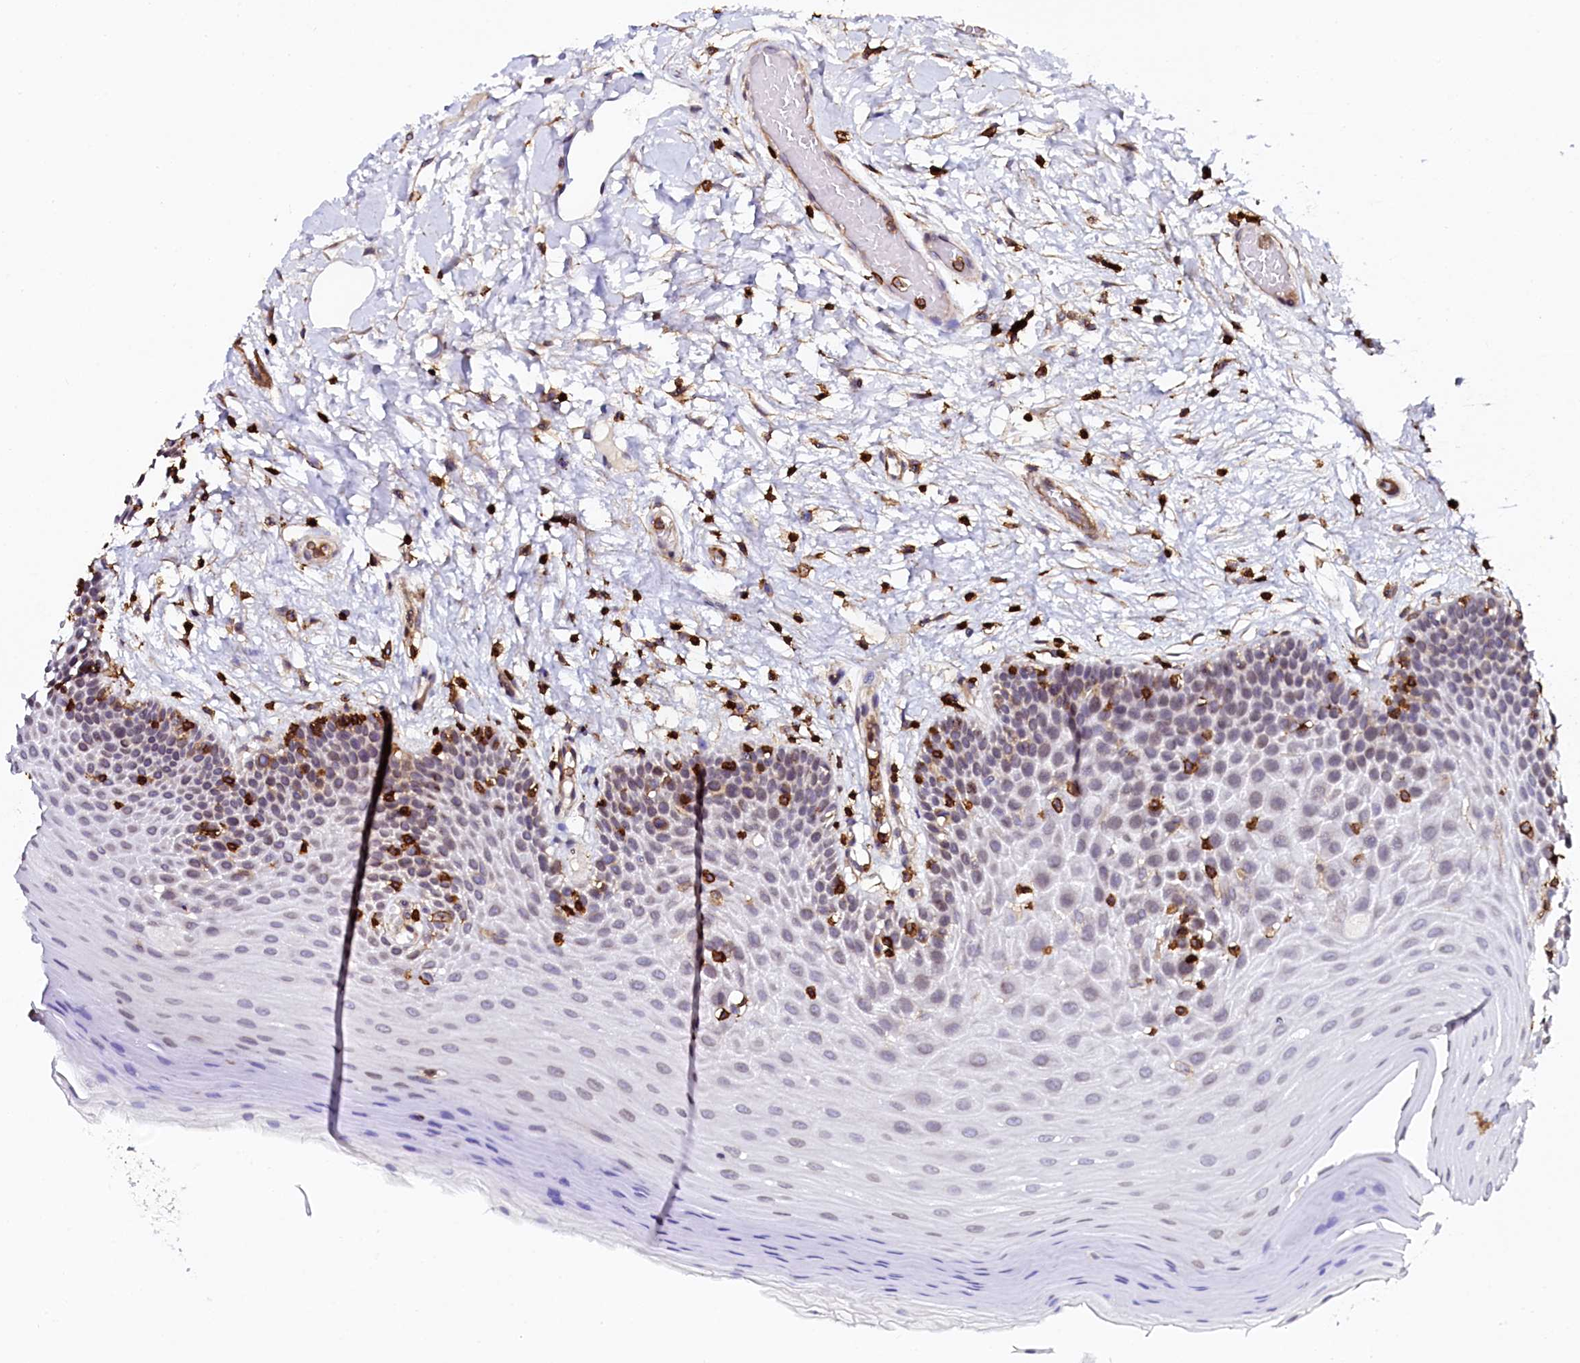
{"staining": {"intensity": "moderate", "quantity": "<25%", "location": "nuclear"}, "tissue": "oral mucosa", "cell_type": "Squamous epithelial cells", "image_type": "normal", "snomed": [{"axis": "morphology", "description": "Normal tissue, NOS"}, {"axis": "topography", "description": "Oral tissue"}, {"axis": "topography", "description": "Tounge, NOS"}], "caption": "Moderate nuclear staining for a protein is present in approximately <25% of squamous epithelial cells of benign oral mucosa using immunohistochemistry (IHC).", "gene": "AAAS", "patient": {"sex": "male", "age": 47}}